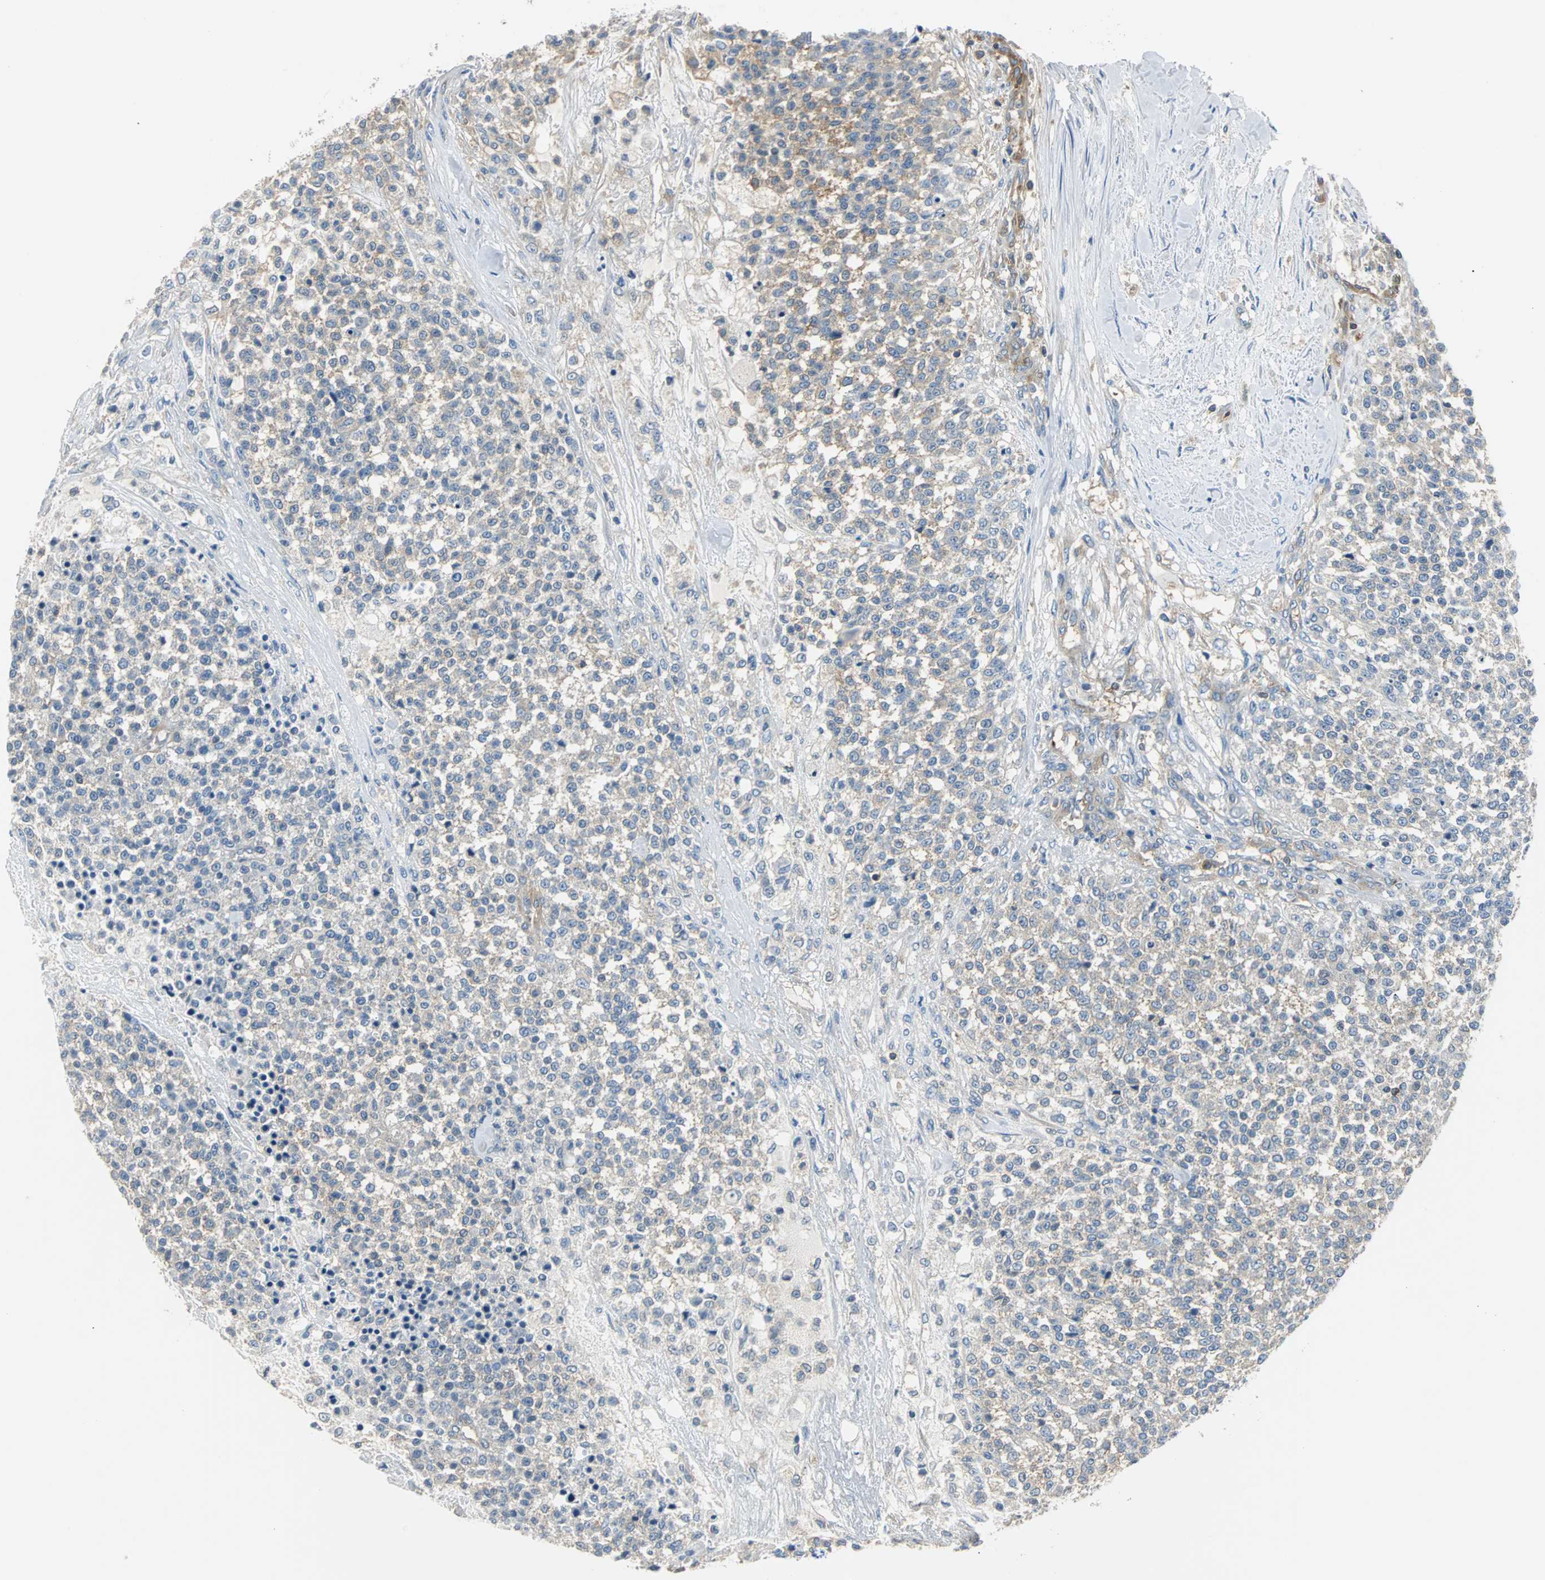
{"staining": {"intensity": "weak", "quantity": "<25%", "location": "cytoplasmic/membranous"}, "tissue": "testis cancer", "cell_type": "Tumor cells", "image_type": "cancer", "snomed": [{"axis": "morphology", "description": "Seminoma, NOS"}, {"axis": "topography", "description": "Testis"}], "caption": "This image is of seminoma (testis) stained with immunohistochemistry to label a protein in brown with the nuclei are counter-stained blue. There is no expression in tumor cells.", "gene": "TSC22D4", "patient": {"sex": "male", "age": 59}}